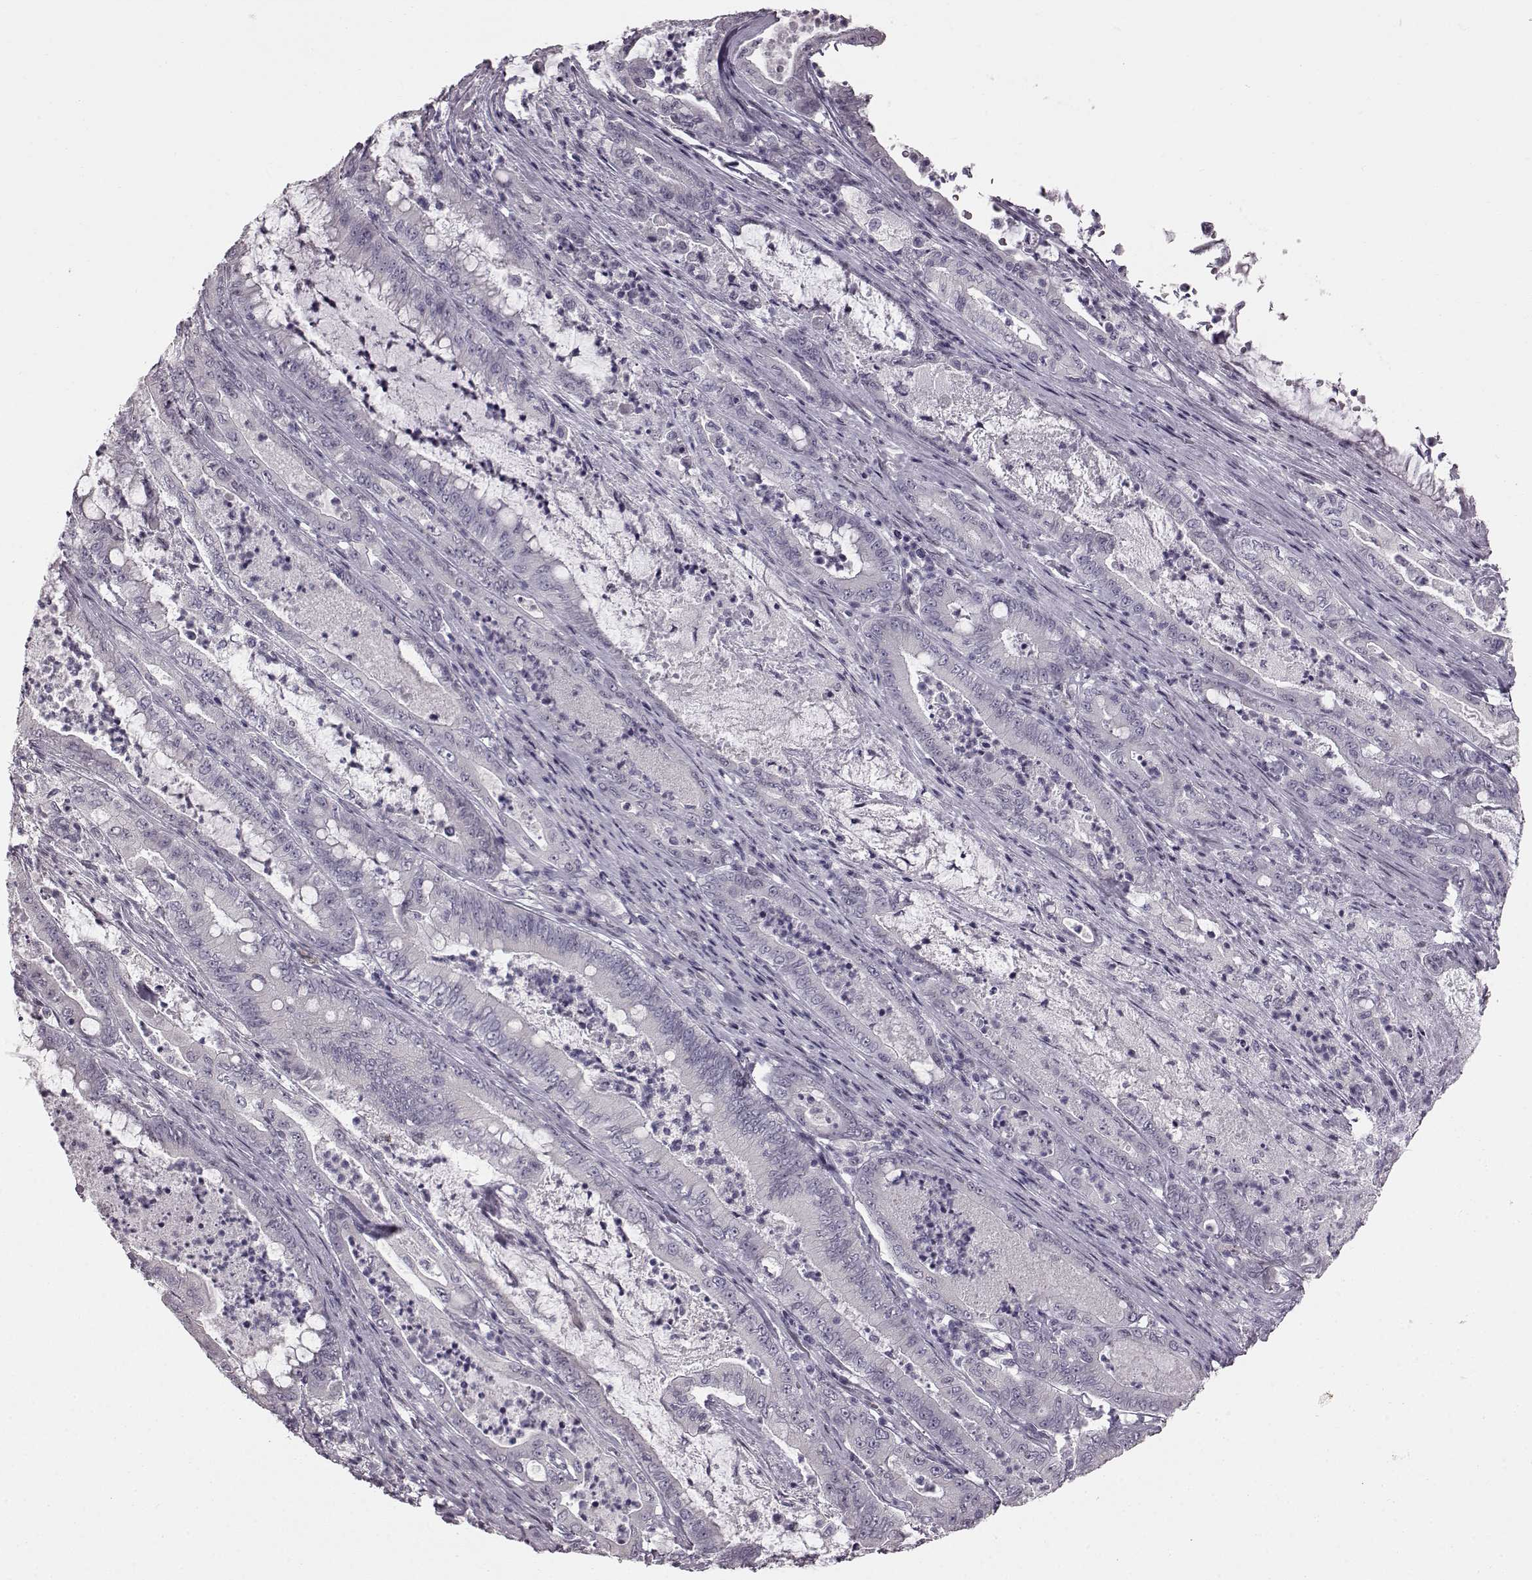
{"staining": {"intensity": "negative", "quantity": "none", "location": "none"}, "tissue": "pancreatic cancer", "cell_type": "Tumor cells", "image_type": "cancer", "snomed": [{"axis": "morphology", "description": "Adenocarcinoma, NOS"}, {"axis": "topography", "description": "Pancreas"}], "caption": "Tumor cells show no significant staining in adenocarcinoma (pancreatic).", "gene": "TCHHL1", "patient": {"sex": "male", "age": 71}}